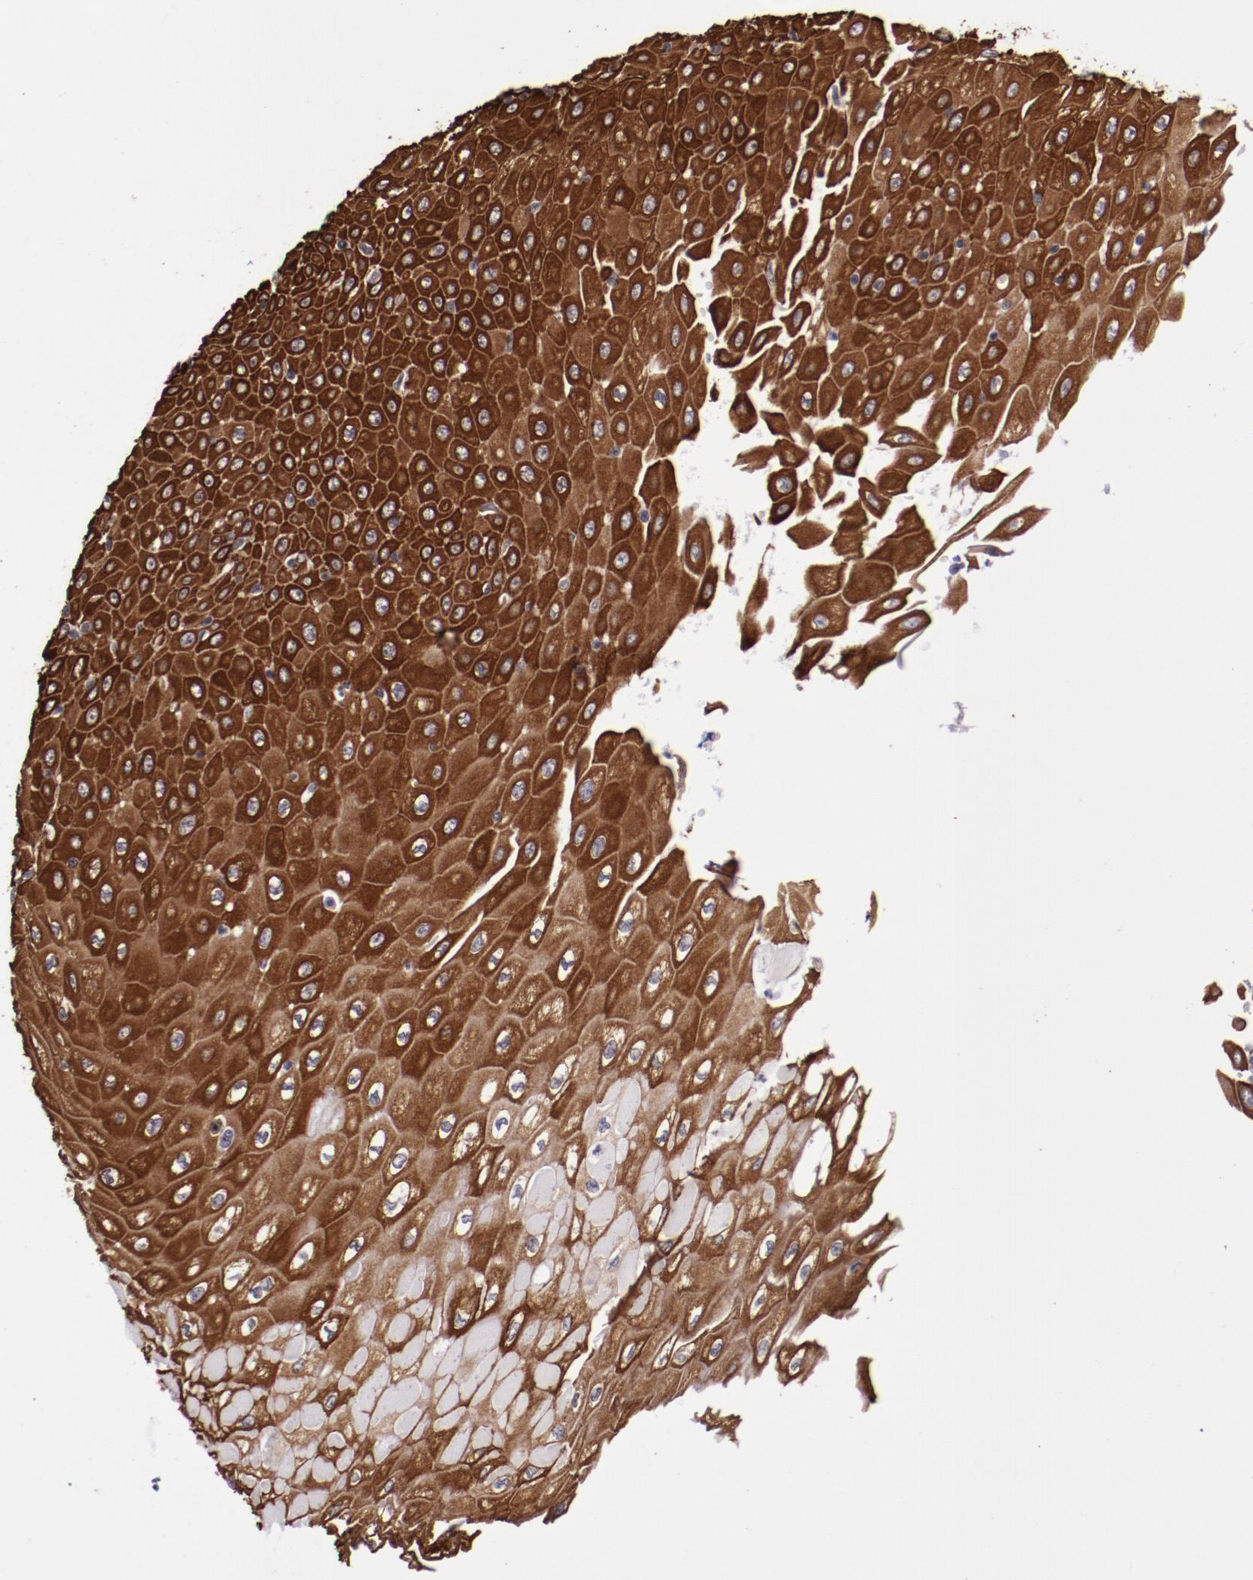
{"staining": {"intensity": "moderate", "quantity": "25%-75%", "location": "cytoplasmic/membranous"}, "tissue": "esophagus", "cell_type": "Squamous epithelial cells", "image_type": "normal", "snomed": [{"axis": "morphology", "description": "Normal tissue, NOS"}, {"axis": "topography", "description": "Esophagus"}], "caption": "Immunohistochemistry photomicrograph of normal esophagus: human esophagus stained using immunohistochemistry displays medium levels of moderate protein expression localized specifically in the cytoplasmic/membranous of squamous epithelial cells, appearing as a cytoplasmic/membranous brown color.", "gene": "ELF1", "patient": {"sex": "male", "age": 65}}